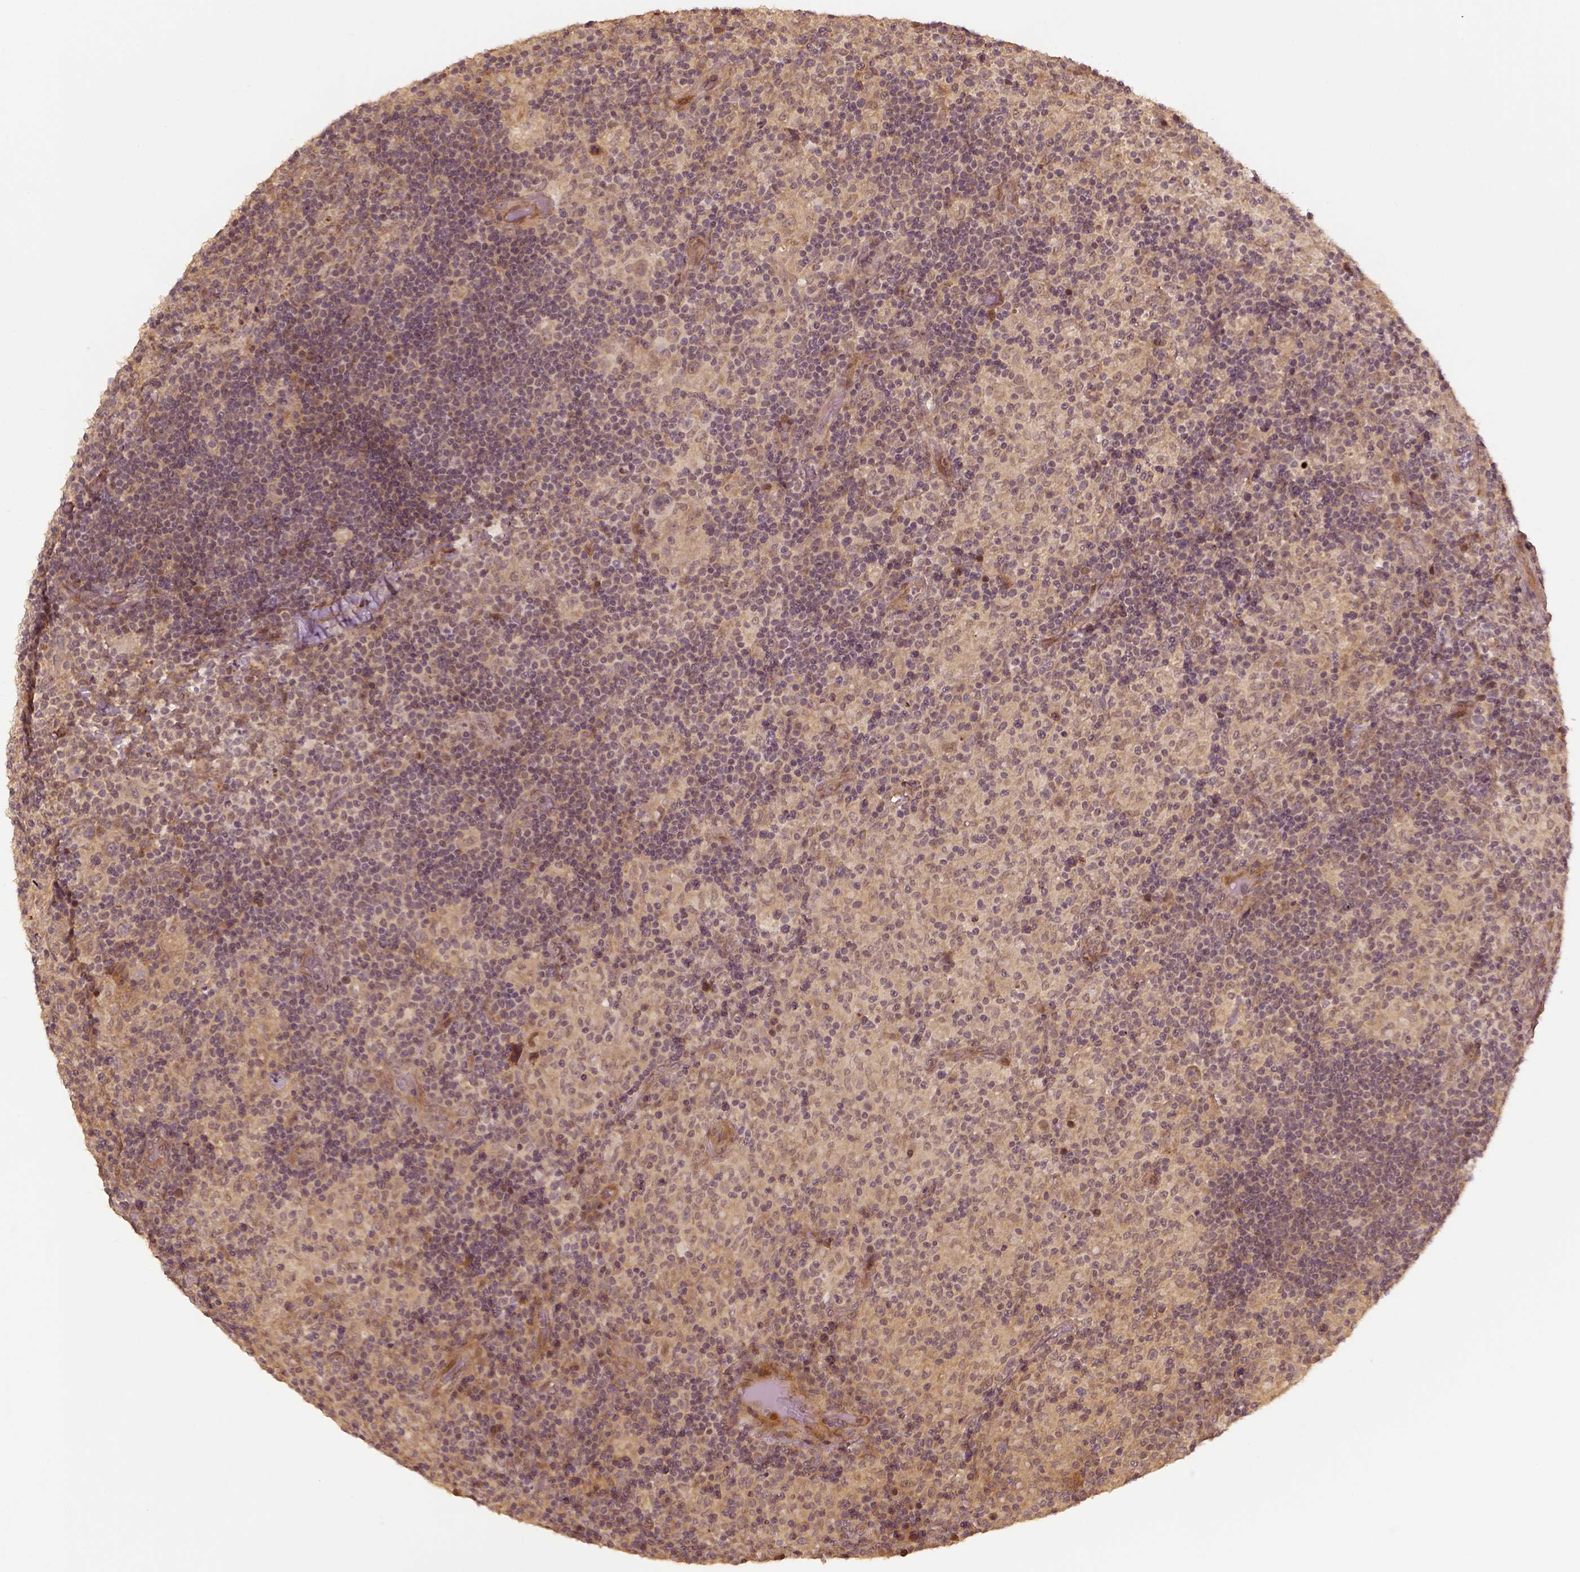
{"staining": {"intensity": "negative", "quantity": "none", "location": "none"}, "tissue": "lymphoma", "cell_type": "Tumor cells", "image_type": "cancer", "snomed": [{"axis": "morphology", "description": "Hodgkin's disease, NOS"}, {"axis": "topography", "description": "Lymph node"}], "caption": "Immunohistochemistry of human Hodgkin's disease demonstrates no staining in tumor cells.", "gene": "VEGFA", "patient": {"sex": "male", "age": 70}}